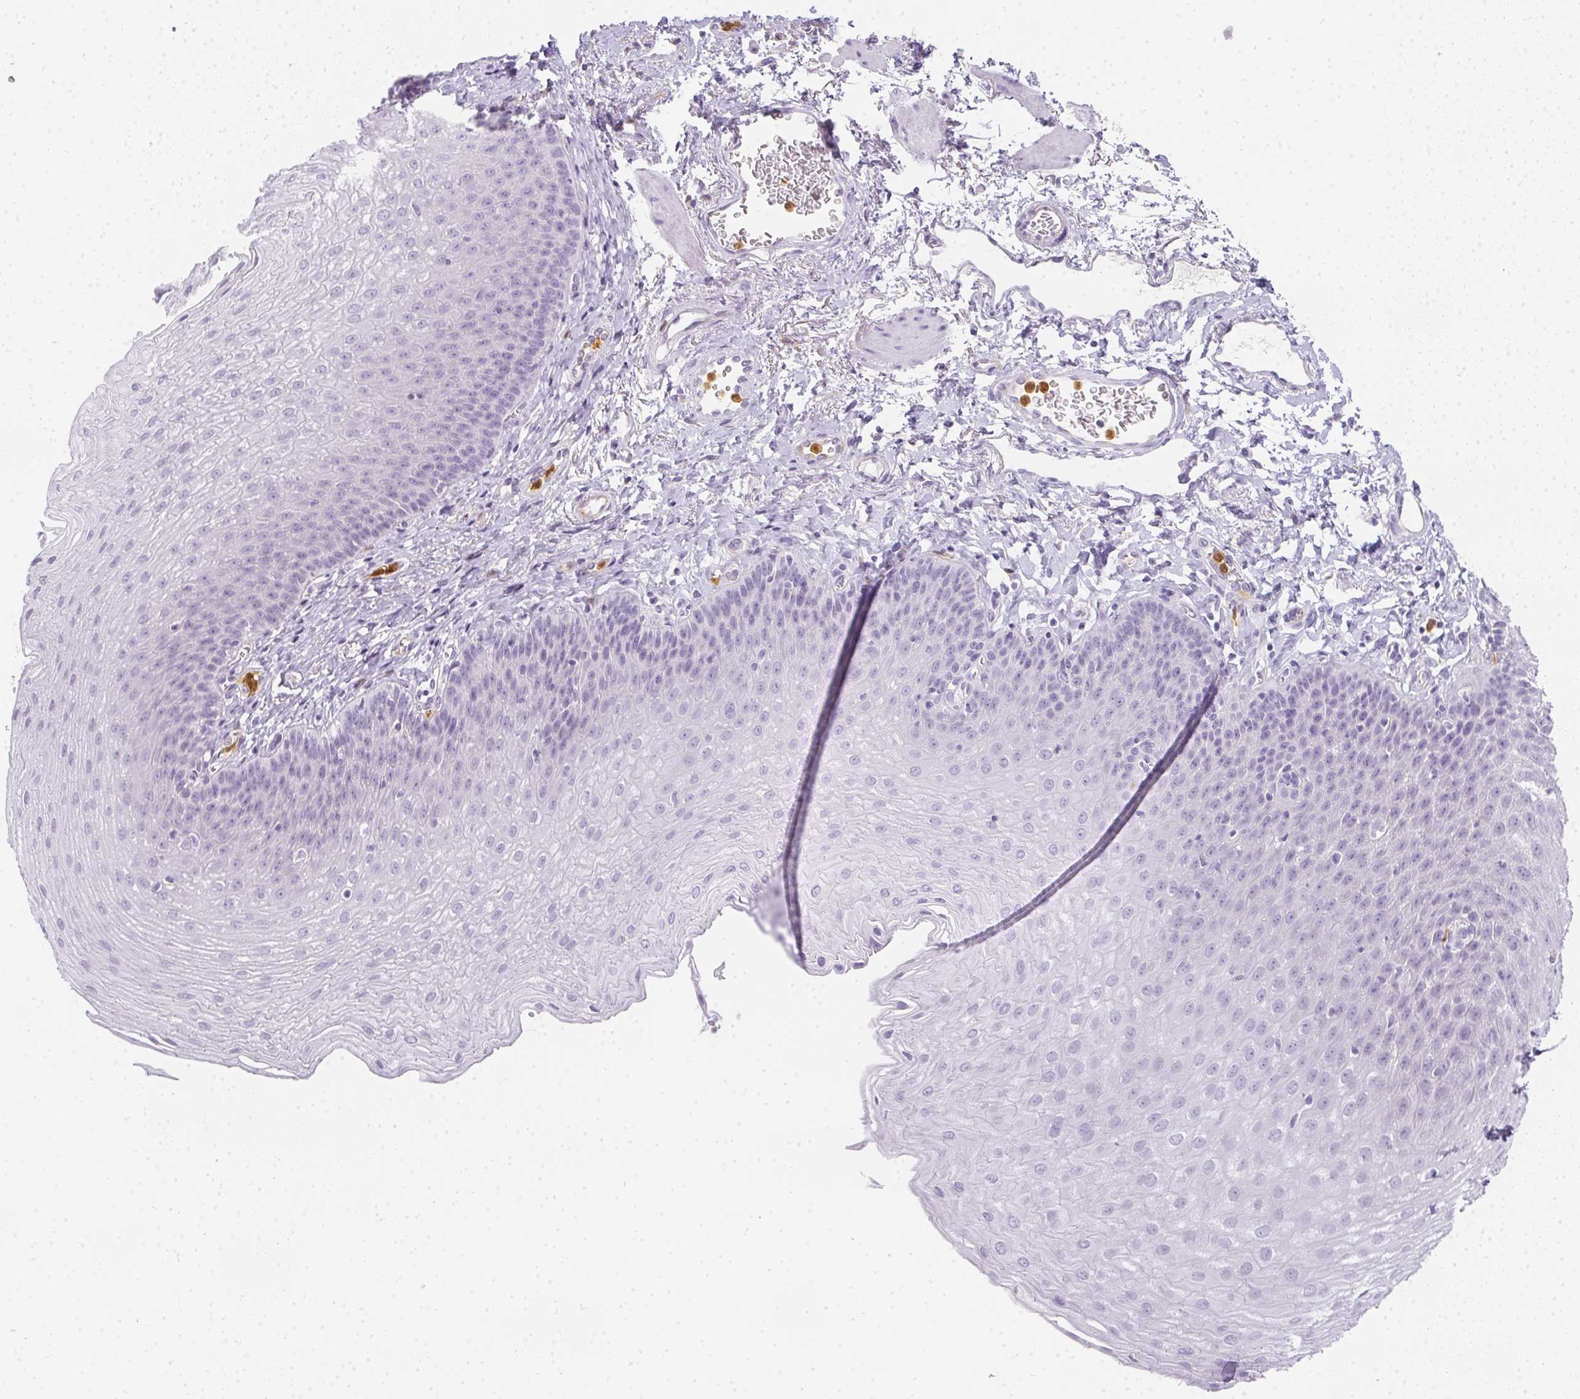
{"staining": {"intensity": "negative", "quantity": "none", "location": "none"}, "tissue": "esophagus", "cell_type": "Squamous epithelial cells", "image_type": "normal", "snomed": [{"axis": "morphology", "description": "Normal tissue, NOS"}, {"axis": "topography", "description": "Esophagus"}], "caption": "Photomicrograph shows no protein positivity in squamous epithelial cells of unremarkable esophagus.", "gene": "HK3", "patient": {"sex": "female", "age": 81}}